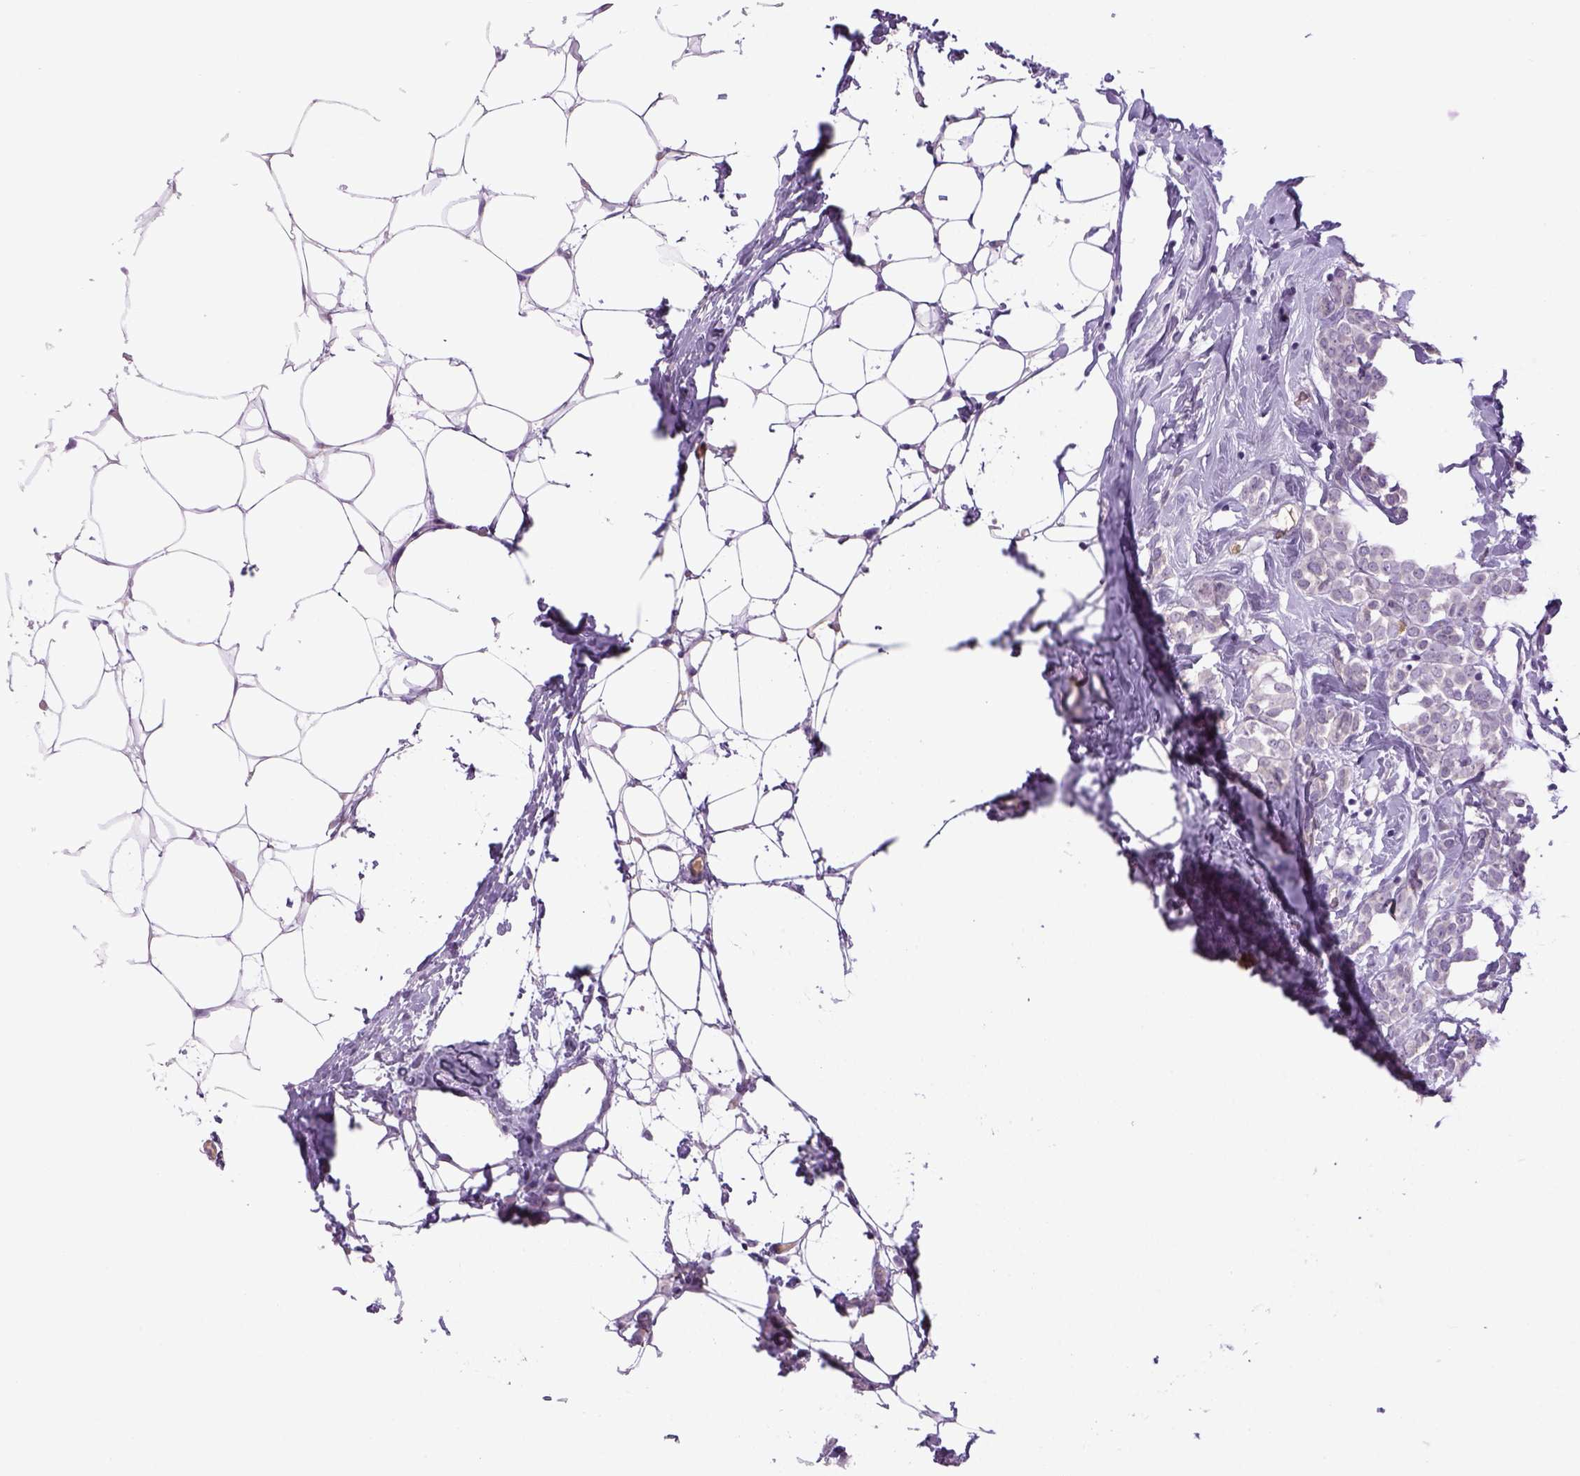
{"staining": {"intensity": "negative", "quantity": "none", "location": "none"}, "tissue": "breast cancer", "cell_type": "Tumor cells", "image_type": "cancer", "snomed": [{"axis": "morphology", "description": "Lobular carcinoma"}, {"axis": "topography", "description": "Breast"}], "caption": "This is an IHC micrograph of human breast cancer. There is no expression in tumor cells.", "gene": "DBH", "patient": {"sex": "female", "age": 49}}